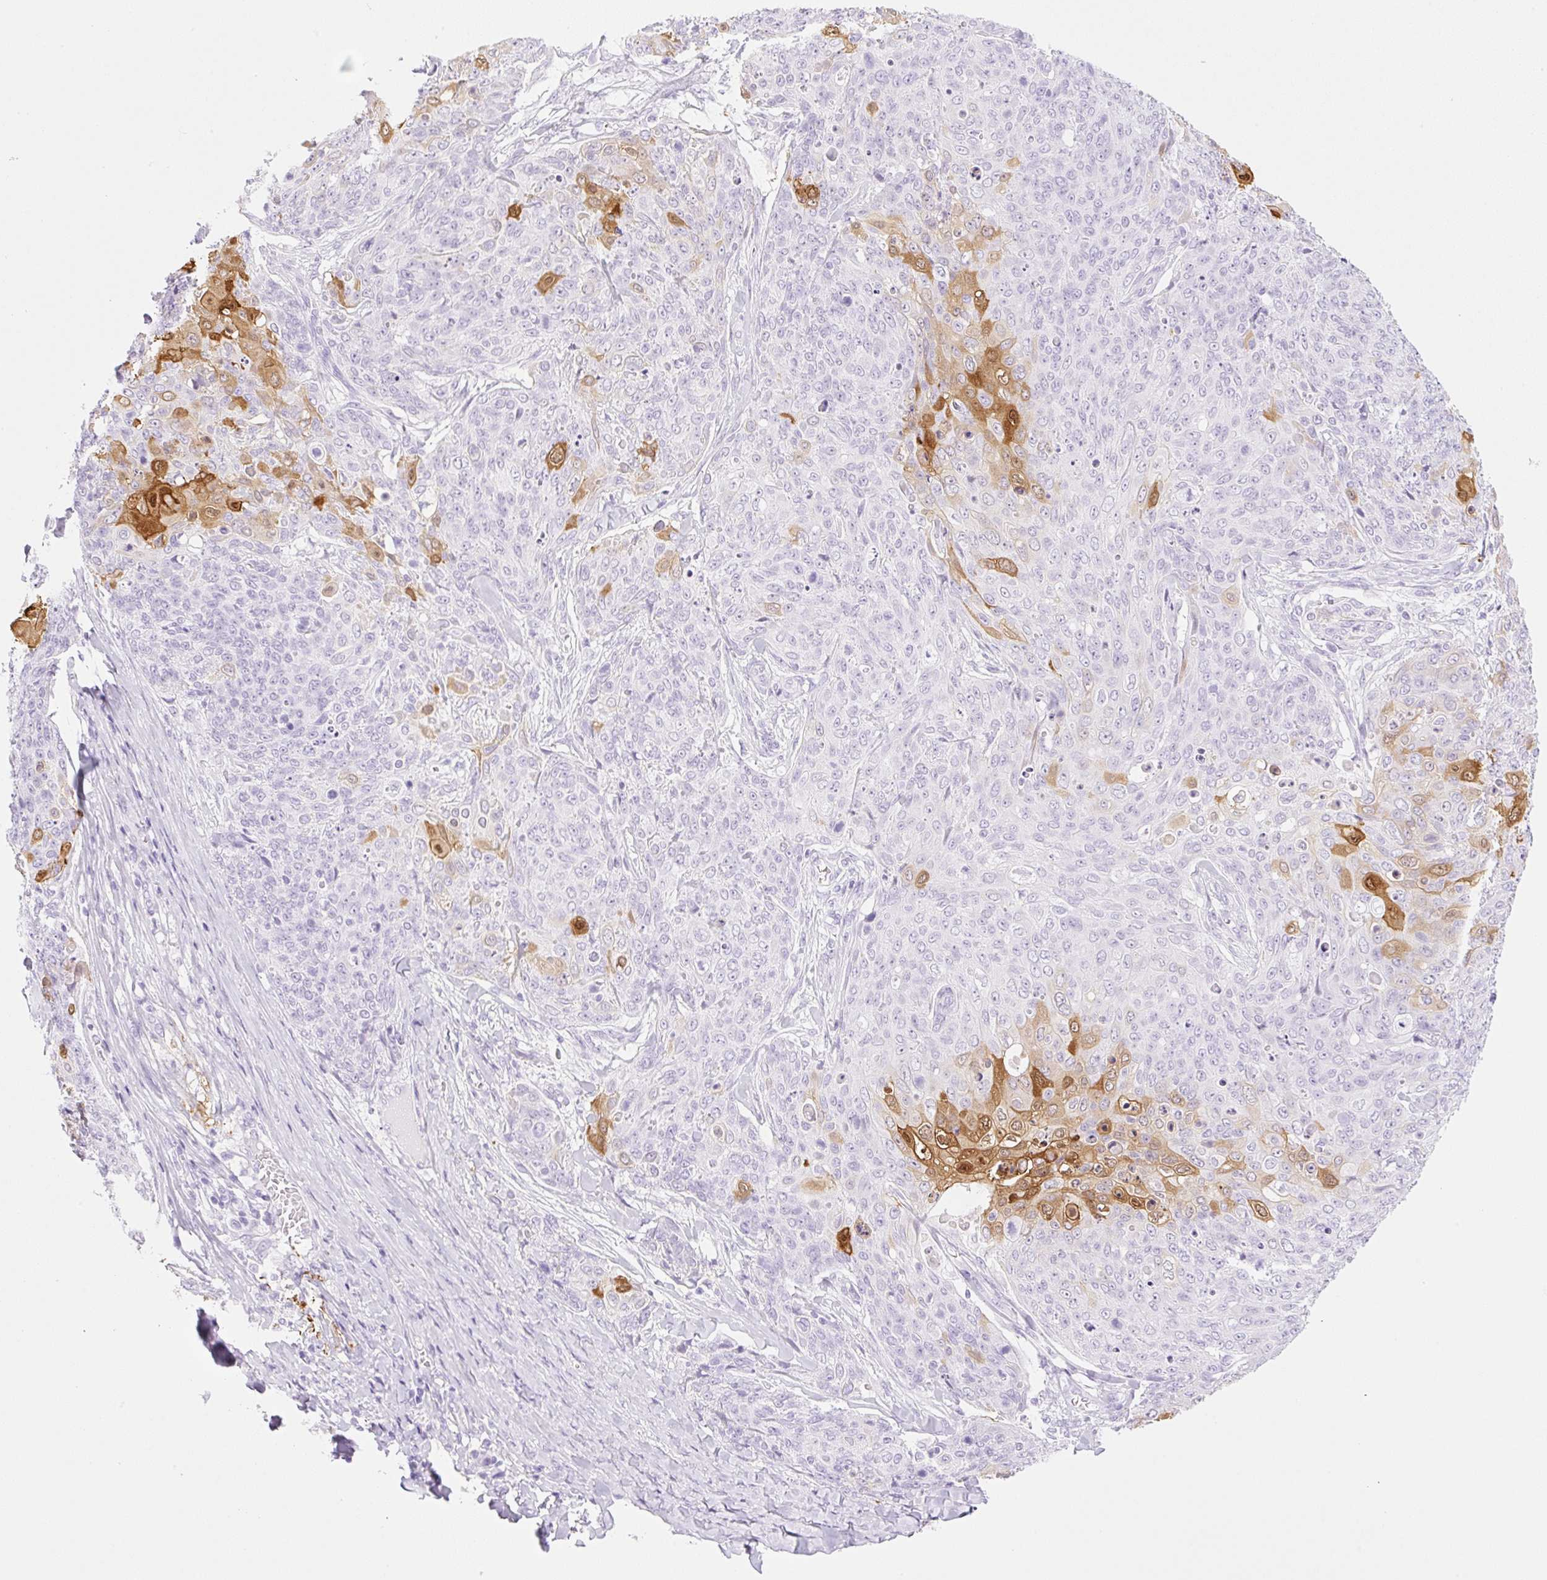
{"staining": {"intensity": "strong", "quantity": "<25%", "location": "cytoplasmic/membranous,nuclear"}, "tissue": "skin cancer", "cell_type": "Tumor cells", "image_type": "cancer", "snomed": [{"axis": "morphology", "description": "Squamous cell carcinoma, NOS"}, {"axis": "topography", "description": "Skin"}, {"axis": "topography", "description": "Vulva"}], "caption": "This micrograph demonstrates skin cancer (squamous cell carcinoma) stained with immunohistochemistry (IHC) to label a protein in brown. The cytoplasmic/membranous and nuclear of tumor cells show strong positivity for the protein. Nuclei are counter-stained blue.", "gene": "SPRR4", "patient": {"sex": "female", "age": 85}}